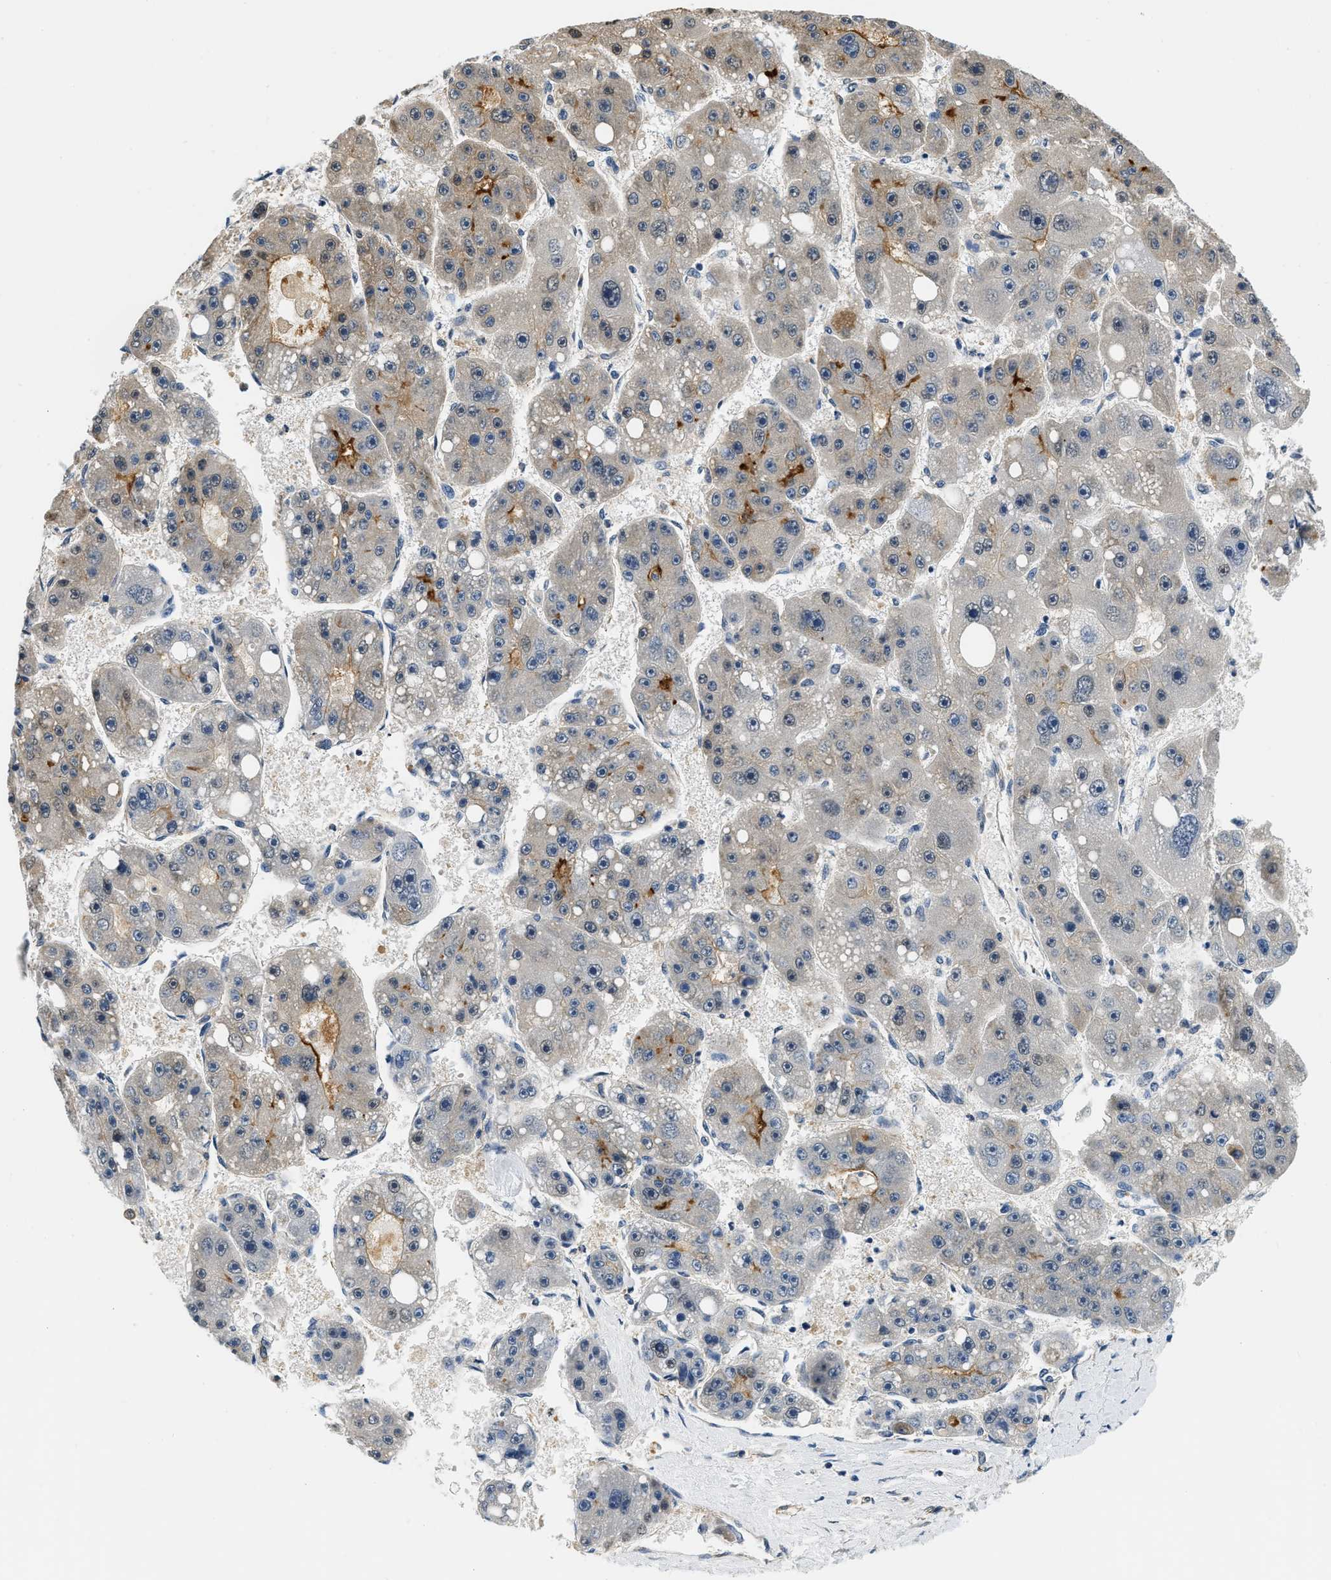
{"staining": {"intensity": "negative", "quantity": "none", "location": "none"}, "tissue": "liver cancer", "cell_type": "Tumor cells", "image_type": "cancer", "snomed": [{"axis": "morphology", "description": "Carcinoma, Hepatocellular, NOS"}, {"axis": "topography", "description": "Liver"}], "caption": "Immunohistochemical staining of human liver cancer (hepatocellular carcinoma) shows no significant positivity in tumor cells.", "gene": "BCL7C", "patient": {"sex": "female", "age": 61}}